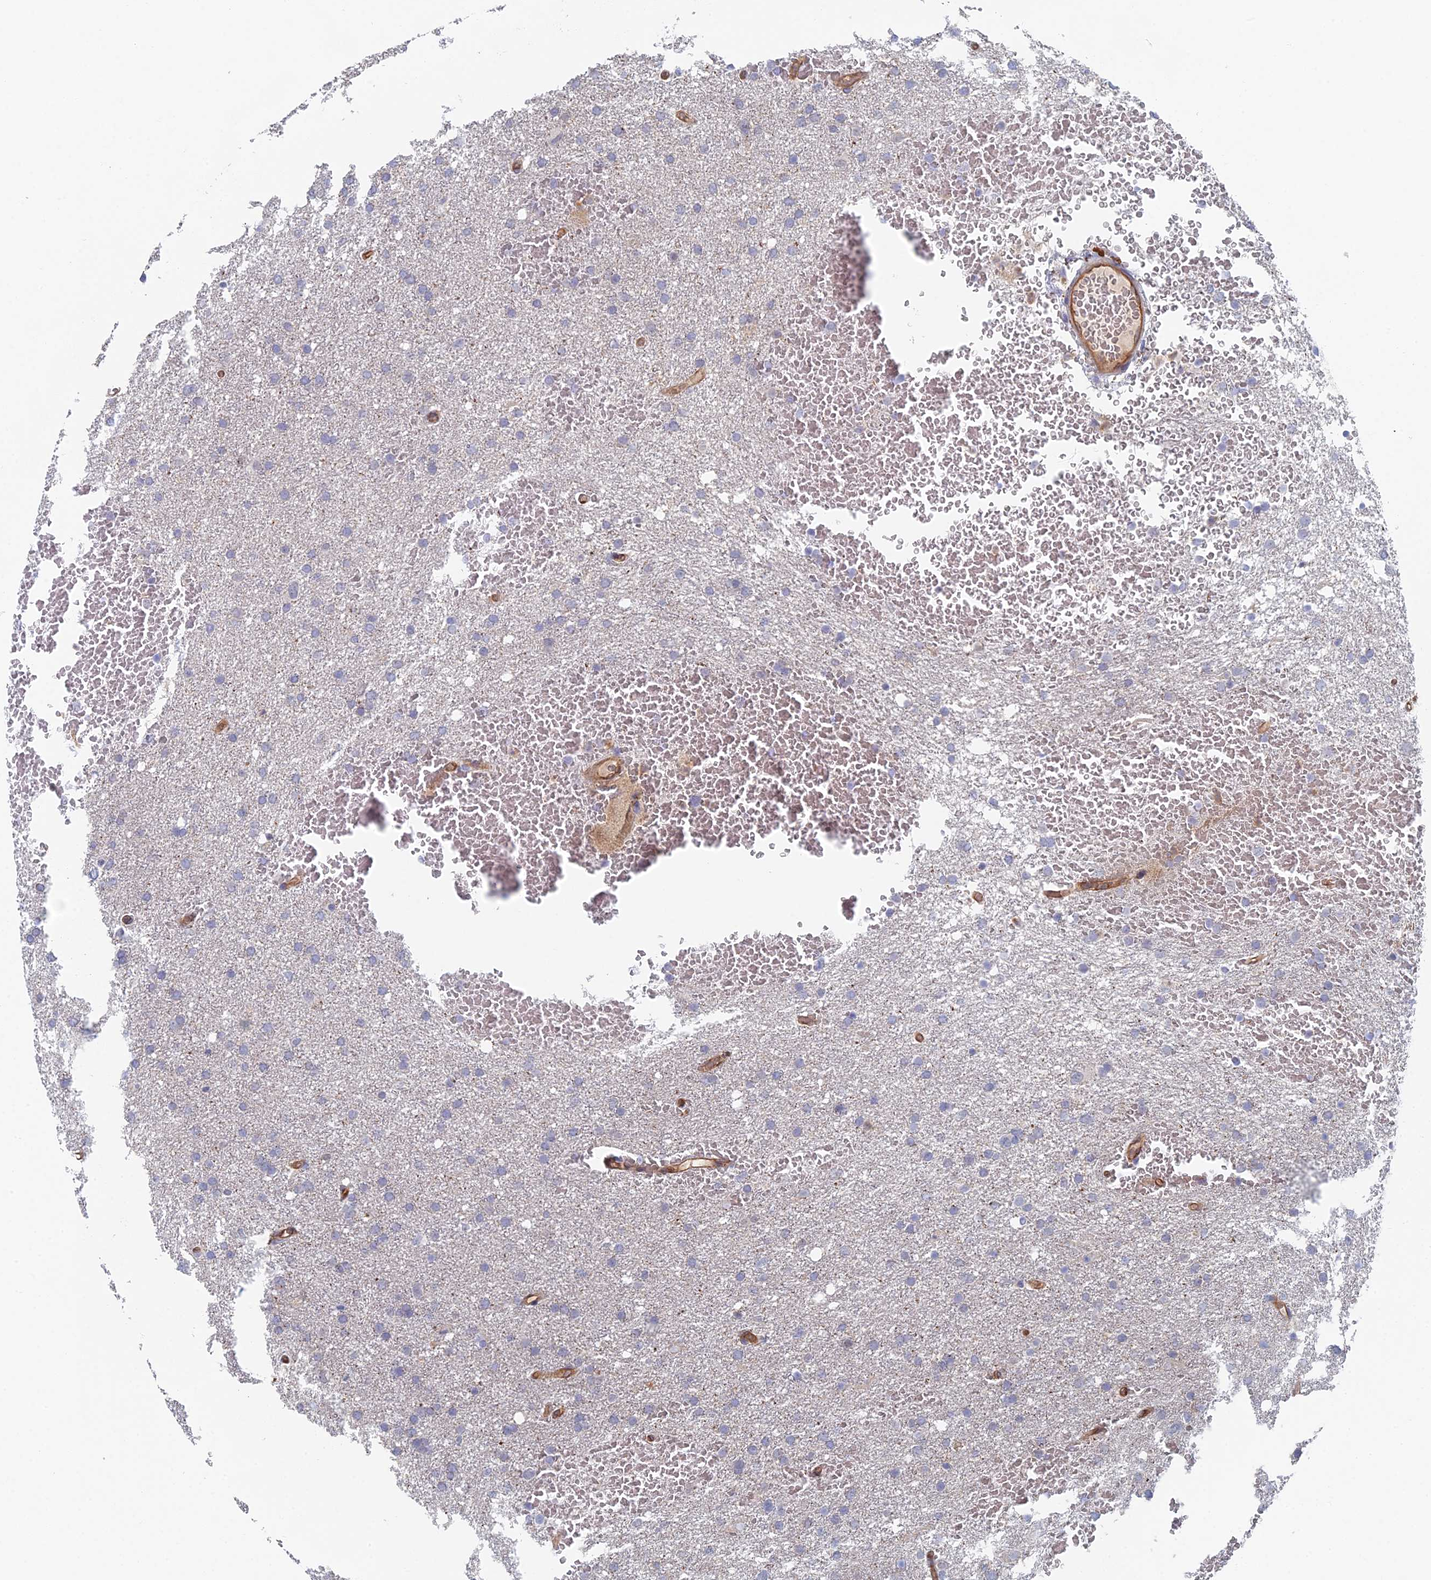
{"staining": {"intensity": "negative", "quantity": "none", "location": "none"}, "tissue": "glioma", "cell_type": "Tumor cells", "image_type": "cancer", "snomed": [{"axis": "morphology", "description": "Glioma, malignant, High grade"}, {"axis": "topography", "description": "Cerebral cortex"}], "caption": "High power microscopy photomicrograph of an IHC image of glioma, revealing no significant expression in tumor cells. Brightfield microscopy of immunohistochemistry (IHC) stained with DAB (3,3'-diaminobenzidine) (brown) and hematoxylin (blue), captured at high magnification.", "gene": "ARAP3", "patient": {"sex": "female", "age": 36}}